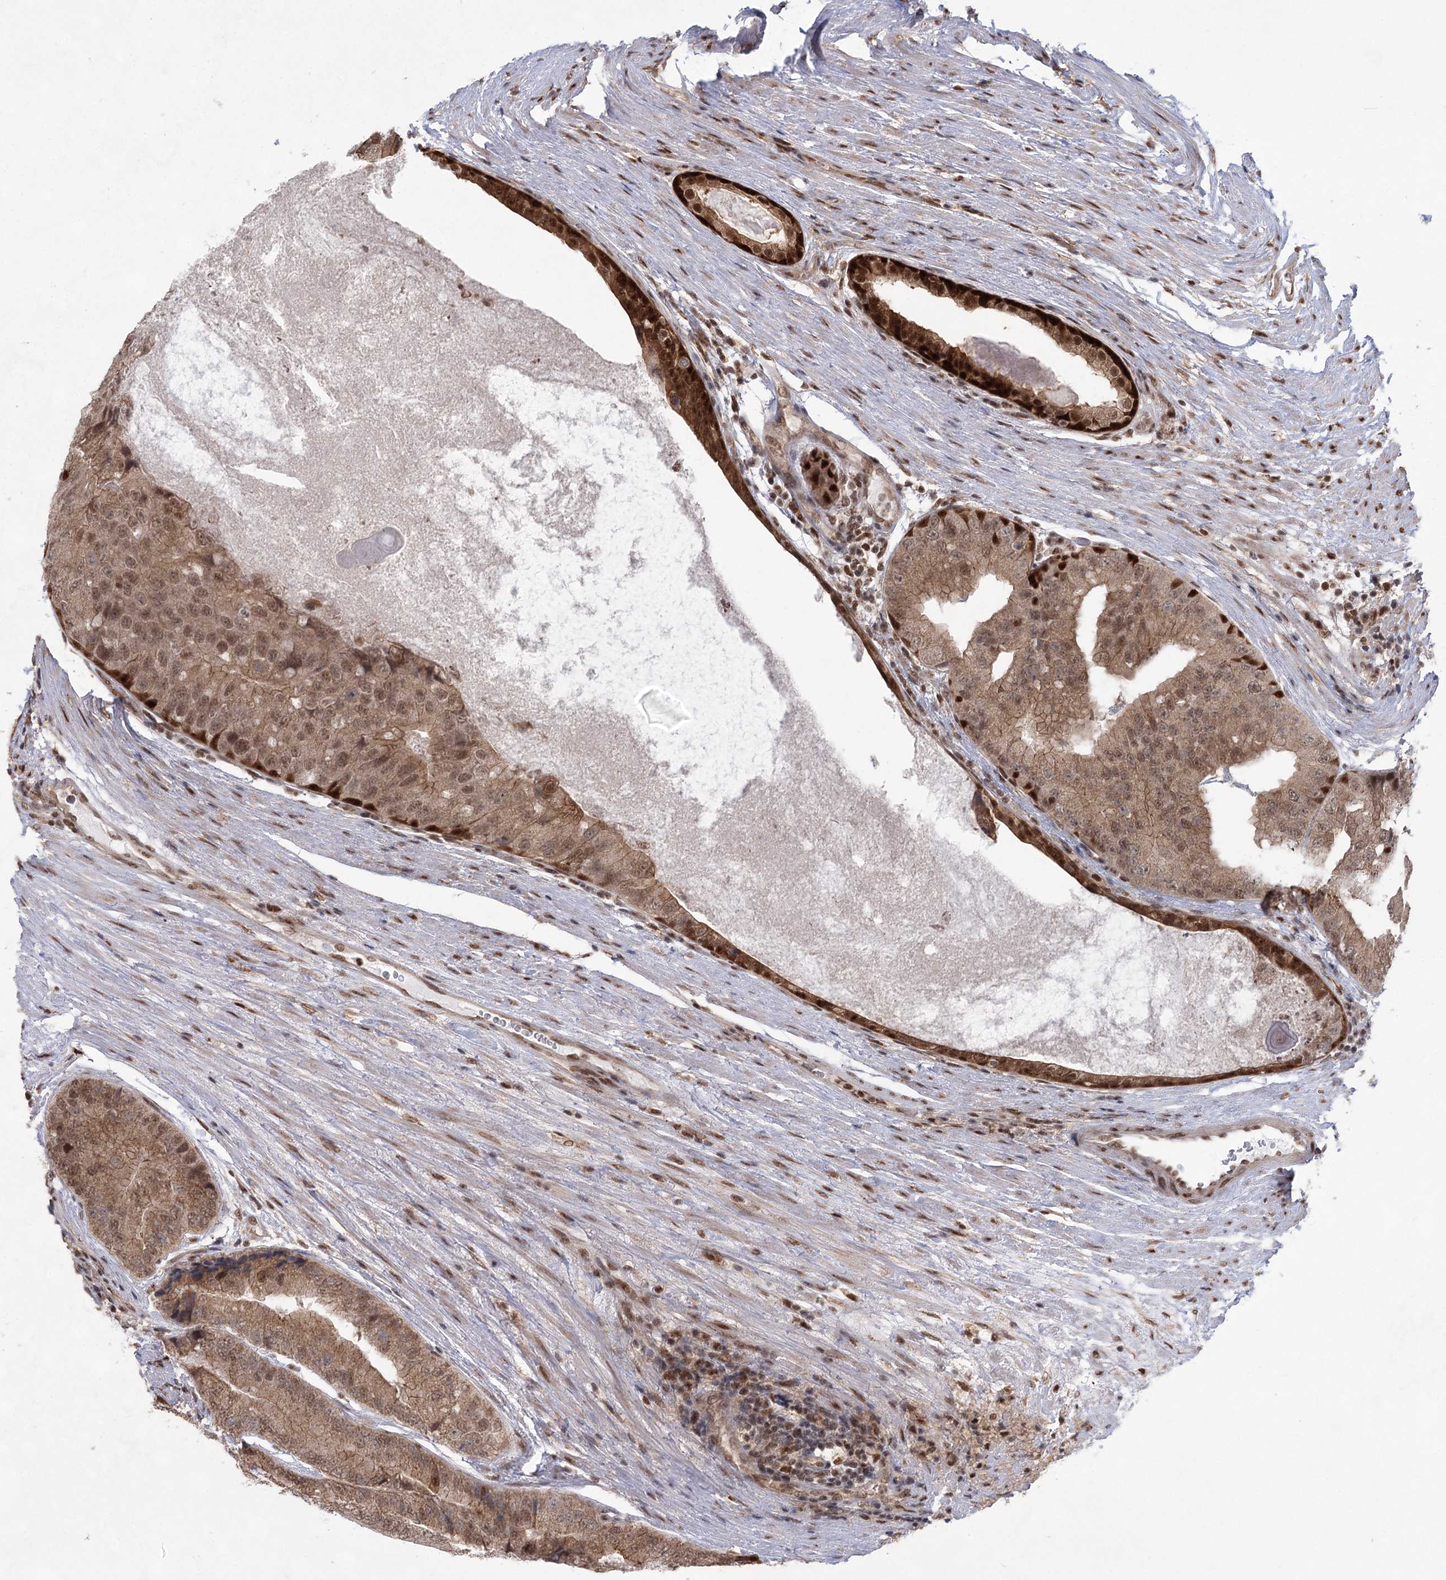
{"staining": {"intensity": "moderate", "quantity": ">75%", "location": "cytoplasmic/membranous,nuclear"}, "tissue": "prostate cancer", "cell_type": "Tumor cells", "image_type": "cancer", "snomed": [{"axis": "morphology", "description": "Adenocarcinoma, High grade"}, {"axis": "topography", "description": "Prostate"}], "caption": "The photomicrograph shows immunohistochemical staining of prostate cancer. There is moderate cytoplasmic/membranous and nuclear staining is seen in approximately >75% of tumor cells. The staining was performed using DAB to visualize the protein expression in brown, while the nuclei were stained in blue with hematoxylin (Magnification: 20x).", "gene": "ZCCHC8", "patient": {"sex": "male", "age": 70}}